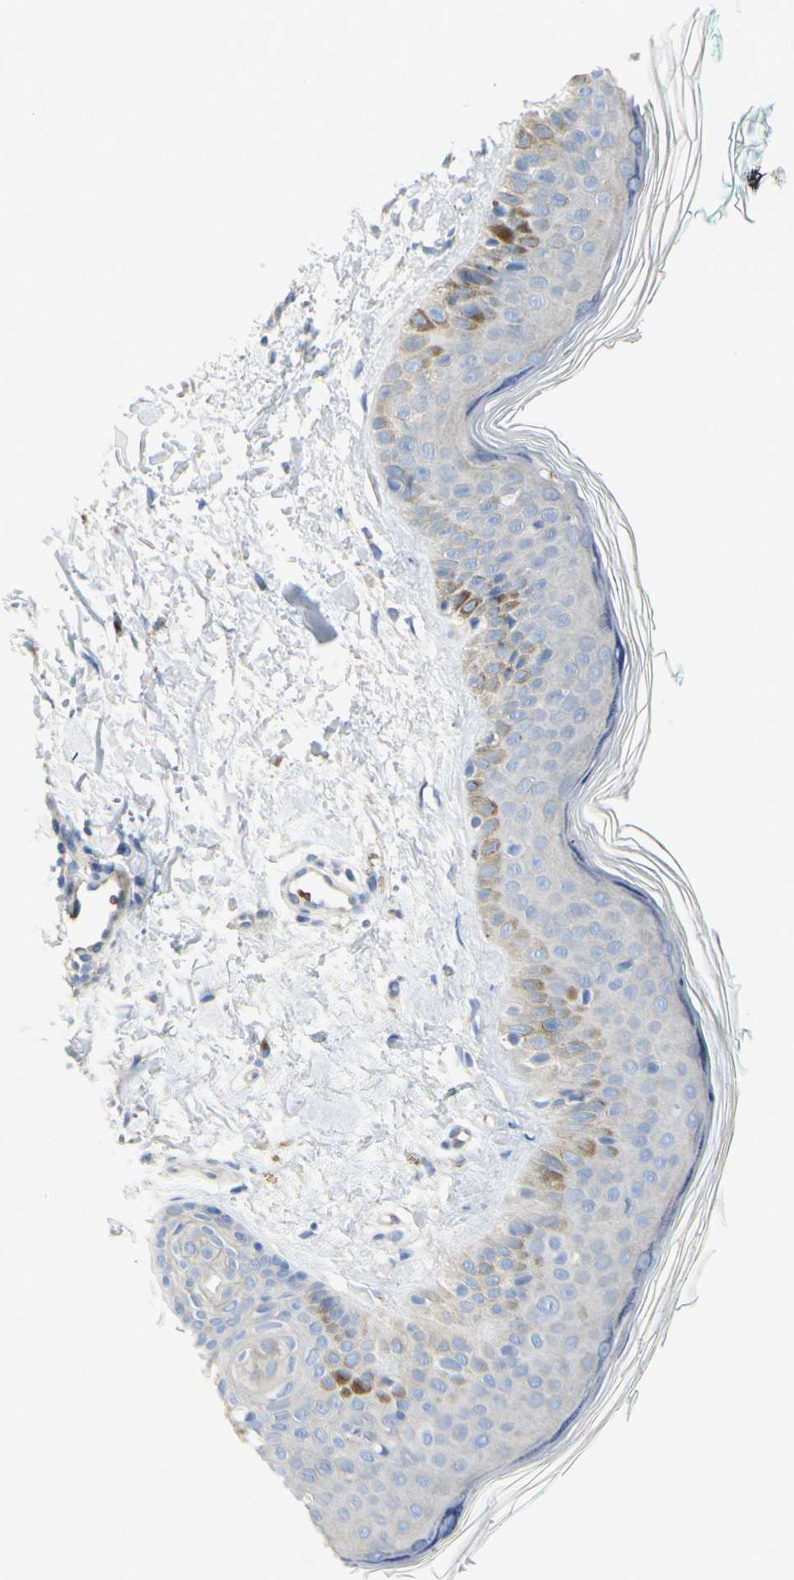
{"staining": {"intensity": "weak", "quantity": ">75%", "location": "cytoplasmic/membranous"}, "tissue": "skin", "cell_type": "Fibroblasts", "image_type": "normal", "snomed": [{"axis": "morphology", "description": "Normal tissue, NOS"}, {"axis": "topography", "description": "Skin"}], "caption": "An immunohistochemistry micrograph of normal tissue is shown. Protein staining in brown labels weak cytoplasmic/membranous positivity in skin within fibroblasts.", "gene": "NCBP2L", "patient": {"sex": "male", "age": 71}}